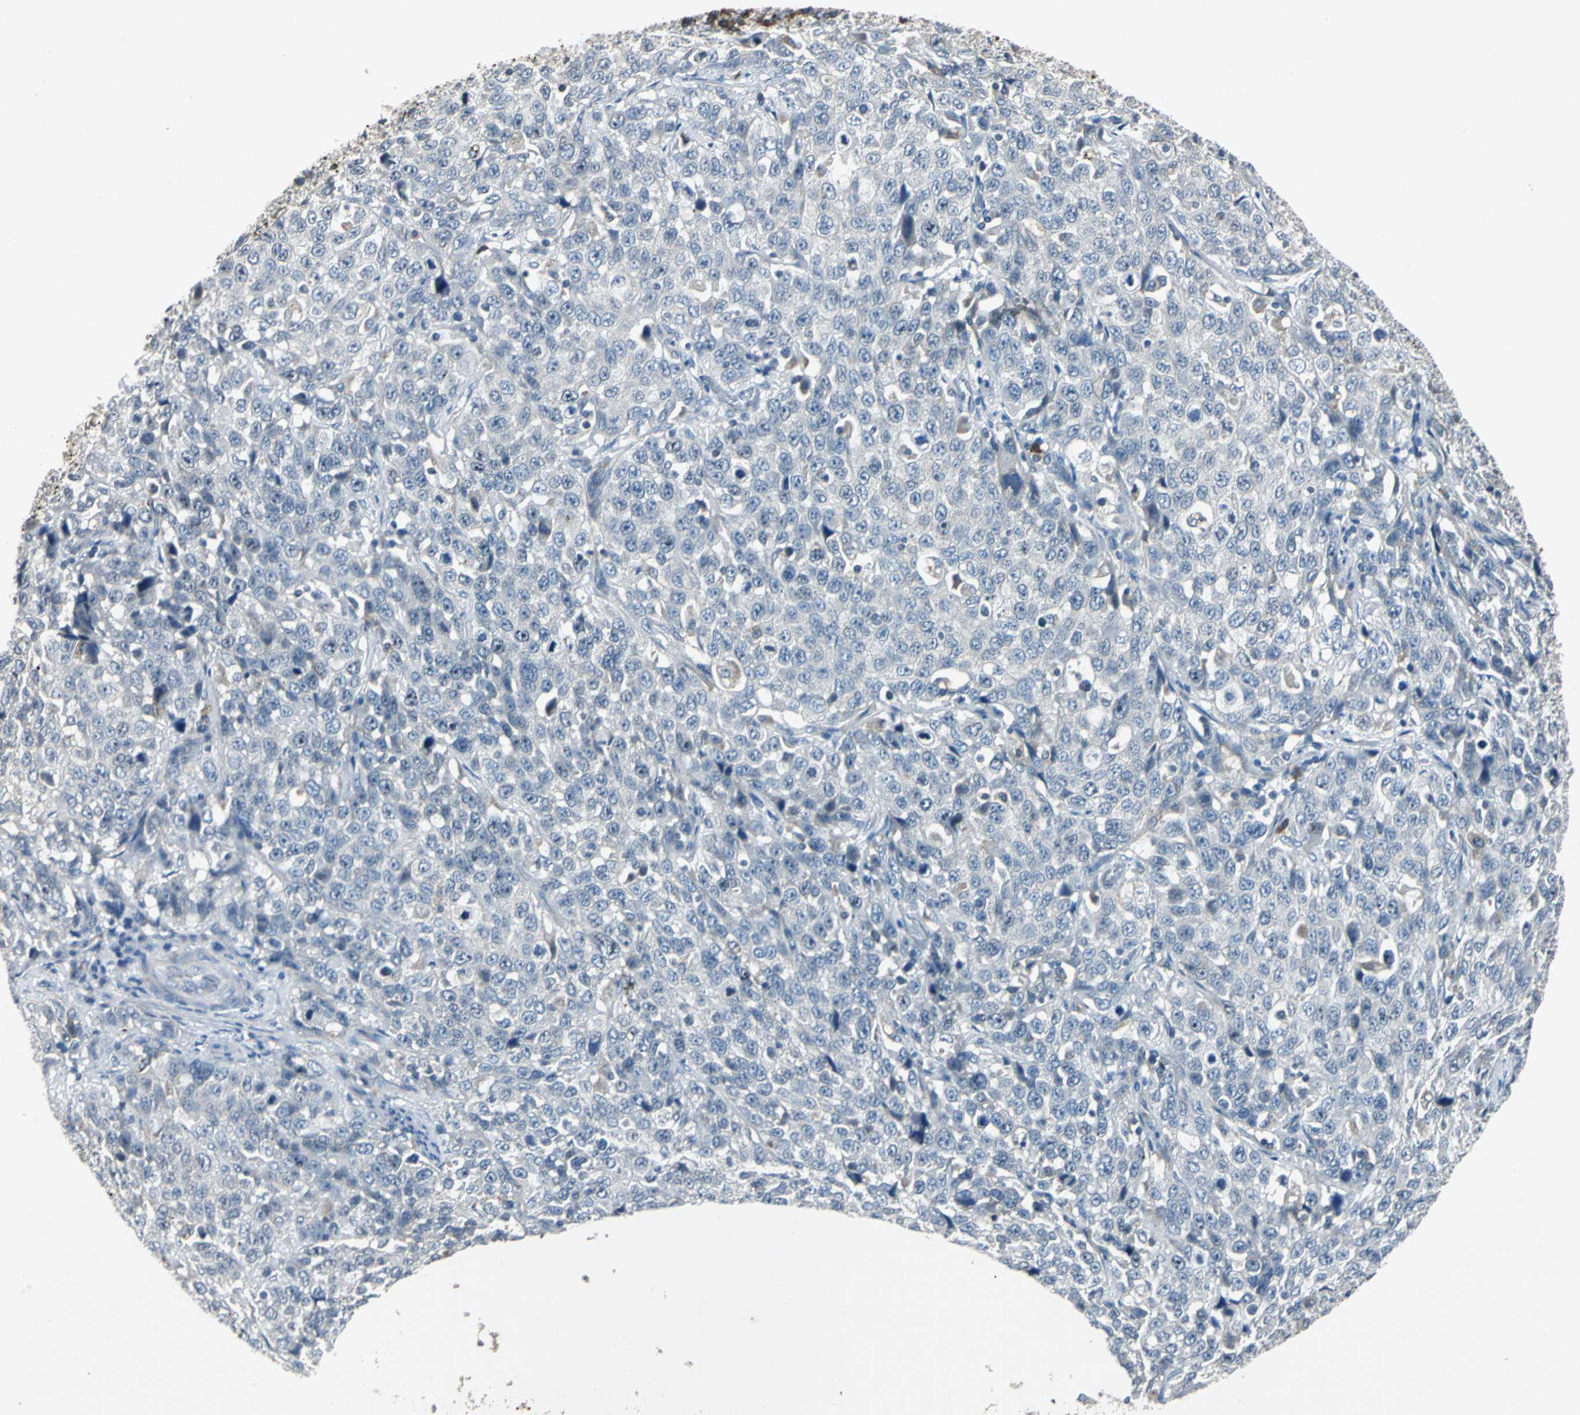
{"staining": {"intensity": "negative", "quantity": "none", "location": "none"}, "tissue": "stomach cancer", "cell_type": "Tumor cells", "image_type": "cancer", "snomed": [{"axis": "morphology", "description": "Normal tissue, NOS"}, {"axis": "morphology", "description": "Adenocarcinoma, NOS"}, {"axis": "topography", "description": "Stomach"}], "caption": "The immunohistochemistry image has no significant positivity in tumor cells of stomach adenocarcinoma tissue. (Brightfield microscopy of DAB (3,3'-diaminobenzidine) immunohistochemistry (IHC) at high magnification).", "gene": "SLC2A13", "patient": {"sex": "male", "age": 48}}